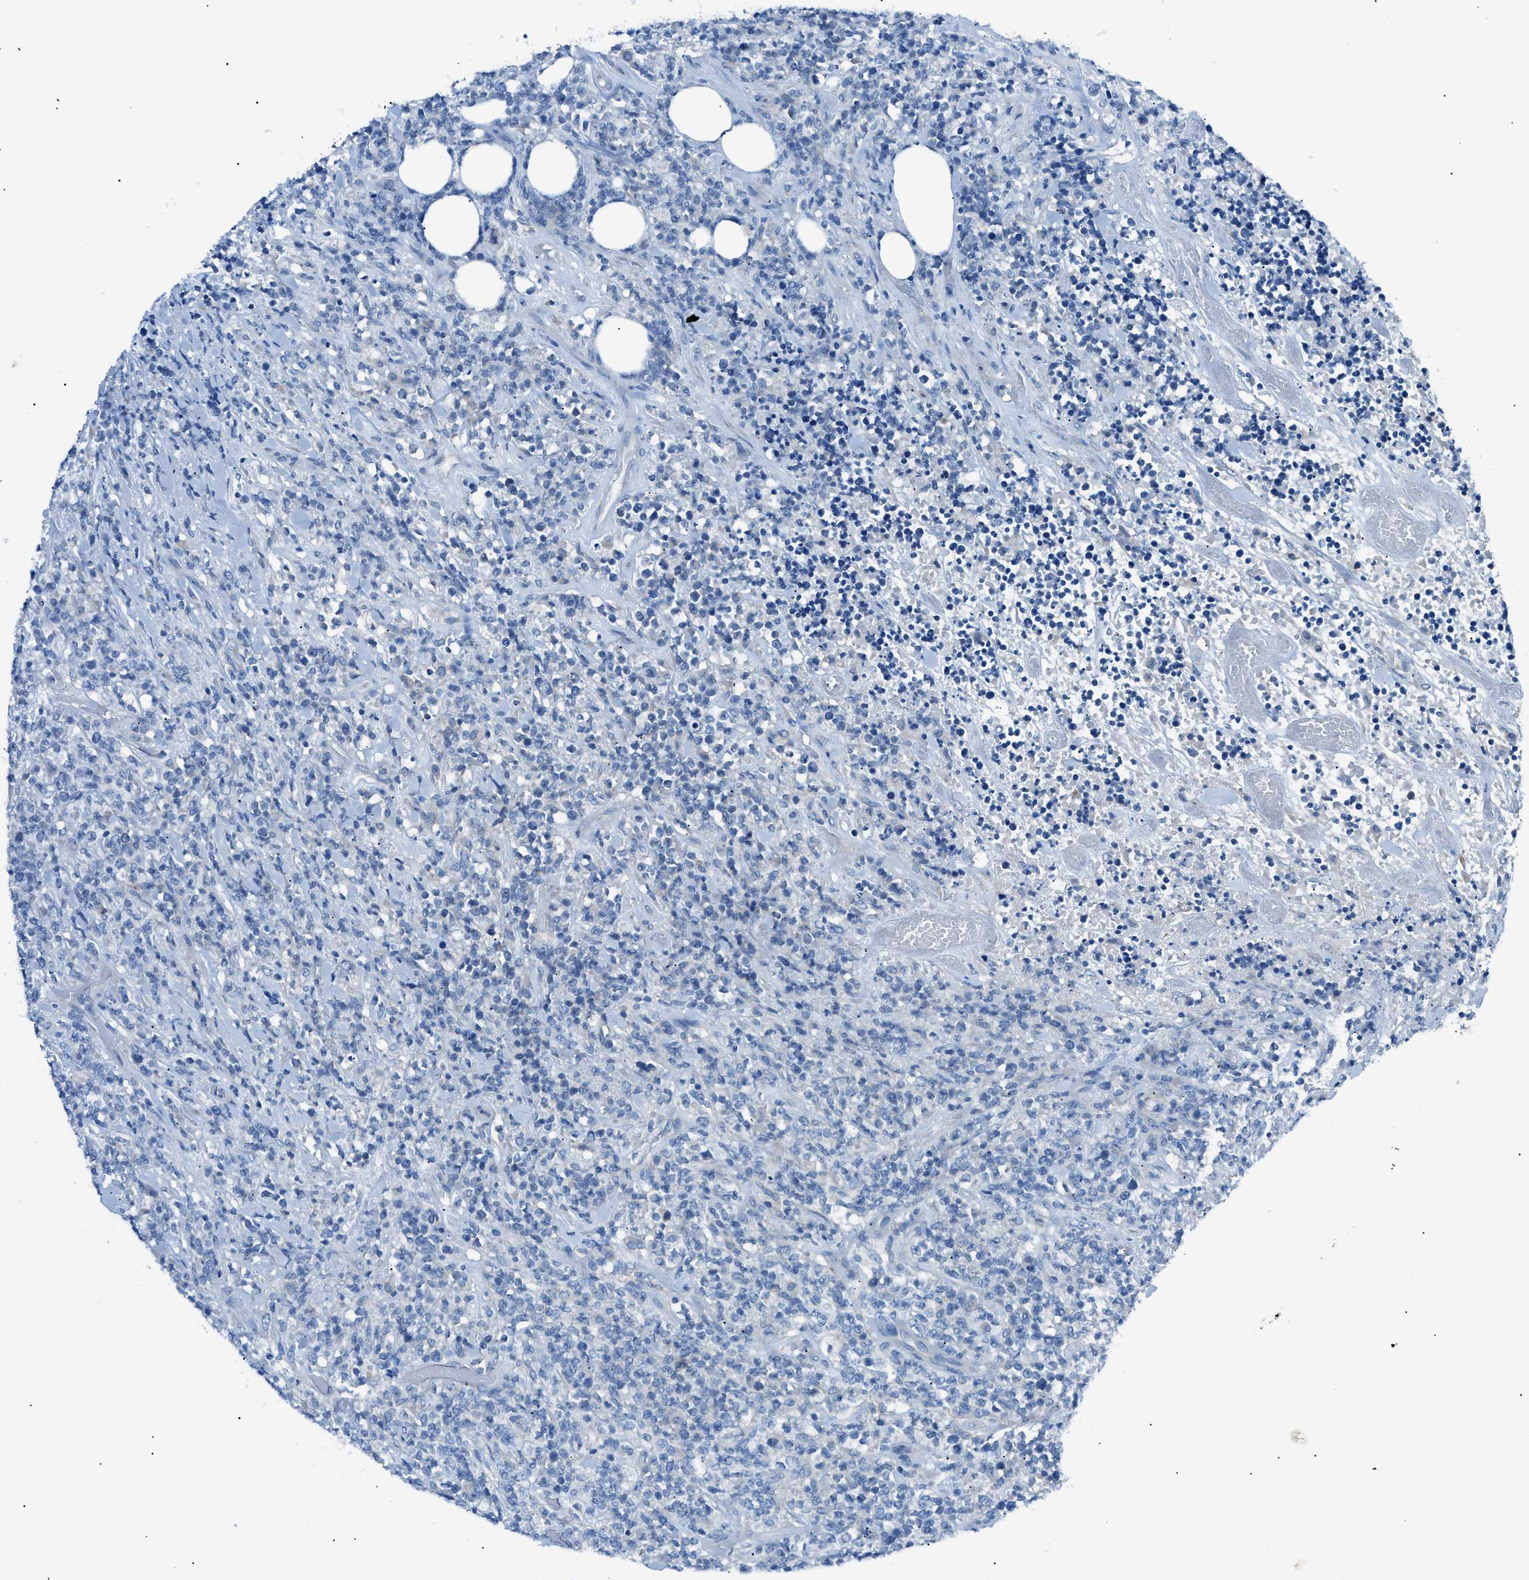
{"staining": {"intensity": "negative", "quantity": "none", "location": "none"}, "tissue": "lymphoma", "cell_type": "Tumor cells", "image_type": "cancer", "snomed": [{"axis": "morphology", "description": "Malignant lymphoma, non-Hodgkin's type, High grade"}, {"axis": "topography", "description": "Soft tissue"}], "caption": "Tumor cells are negative for brown protein staining in malignant lymphoma, non-Hodgkin's type (high-grade).", "gene": "C5AR2", "patient": {"sex": "male", "age": 18}}